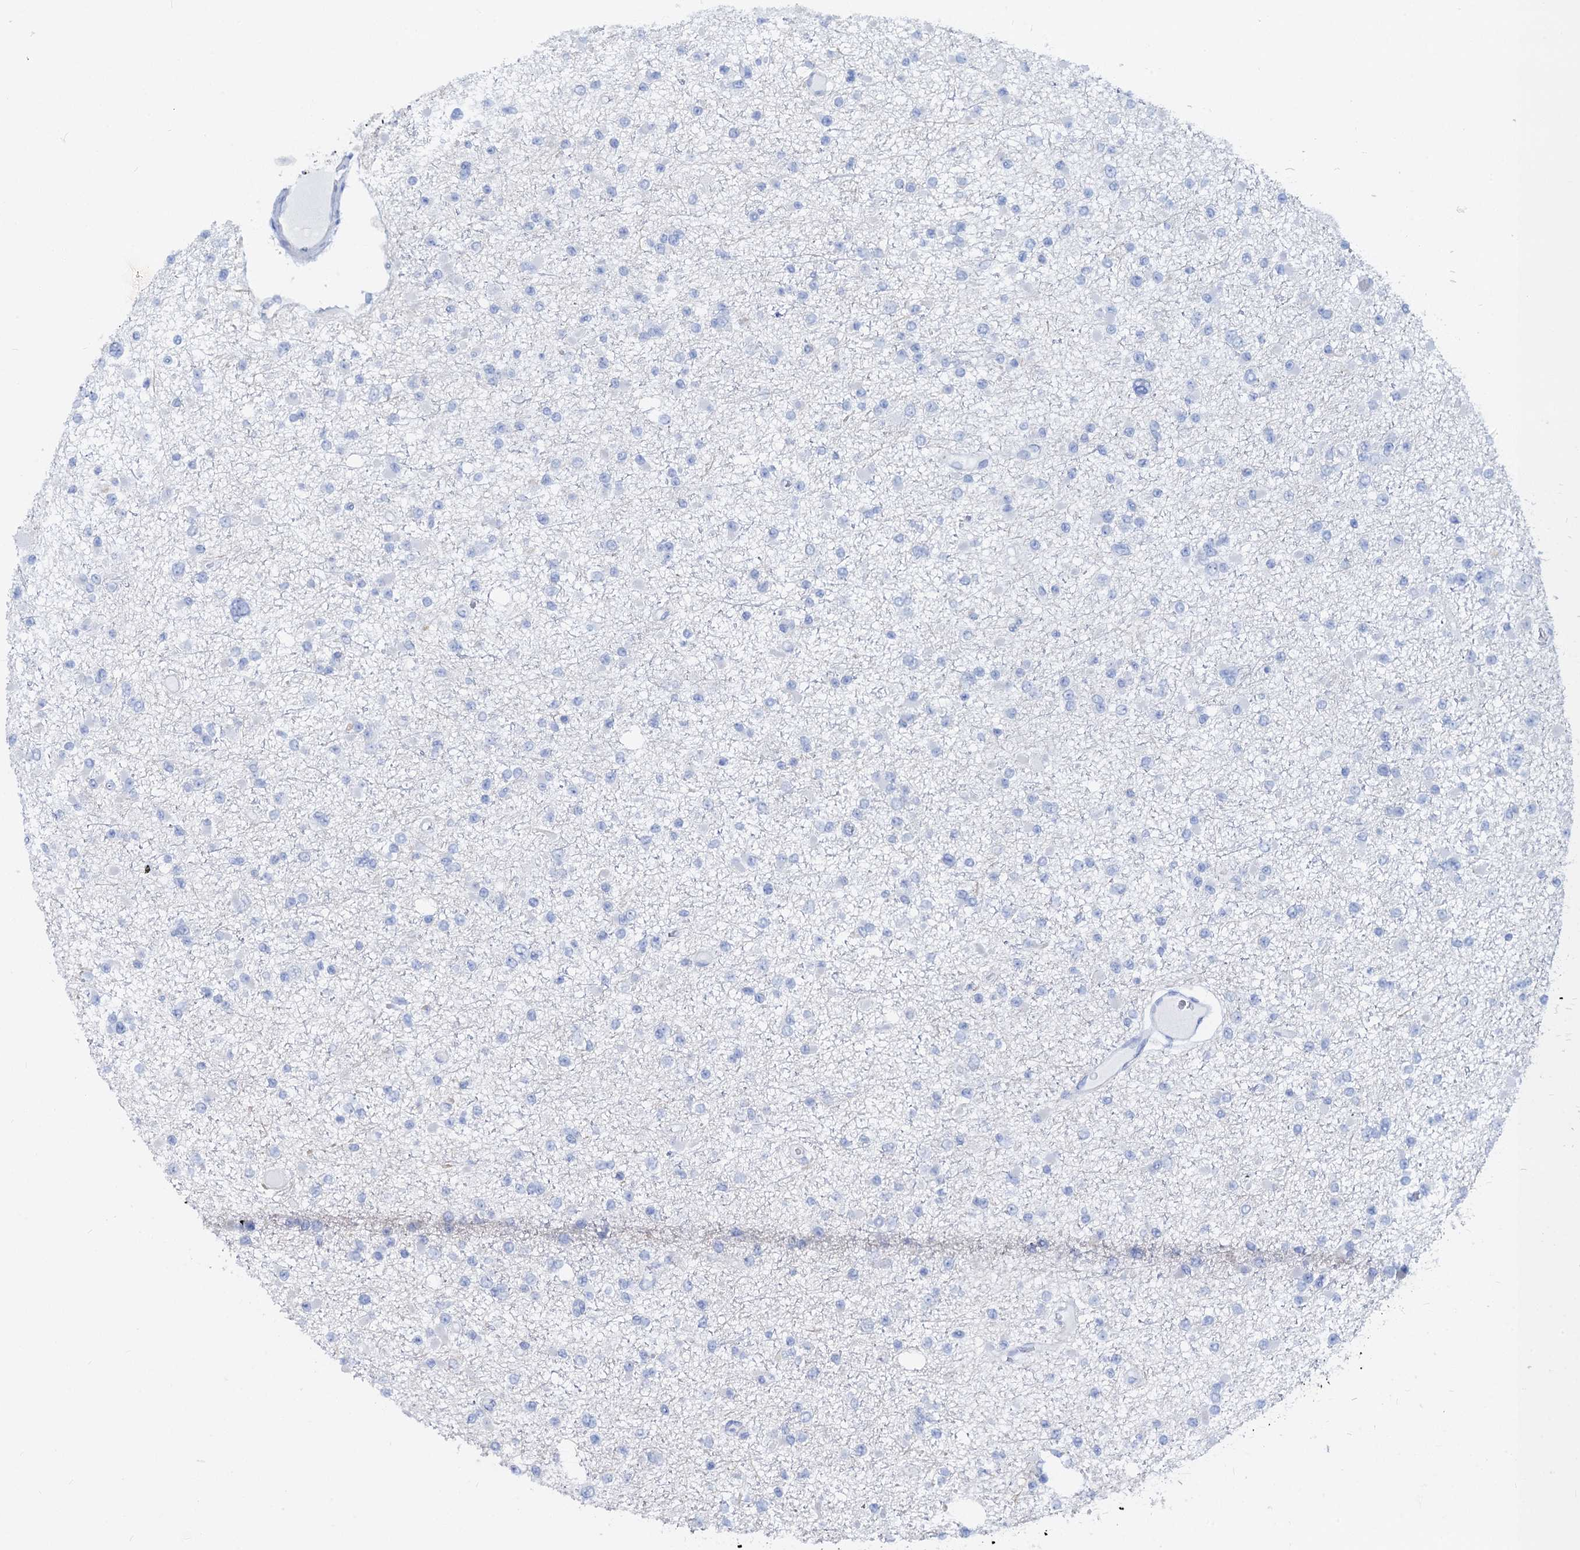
{"staining": {"intensity": "negative", "quantity": "none", "location": "none"}, "tissue": "glioma", "cell_type": "Tumor cells", "image_type": "cancer", "snomed": [{"axis": "morphology", "description": "Glioma, malignant, Low grade"}, {"axis": "topography", "description": "Brain"}], "caption": "IHC of human glioma shows no positivity in tumor cells. (DAB immunohistochemistry visualized using brightfield microscopy, high magnification).", "gene": "RBP3", "patient": {"sex": "female", "age": 22}}